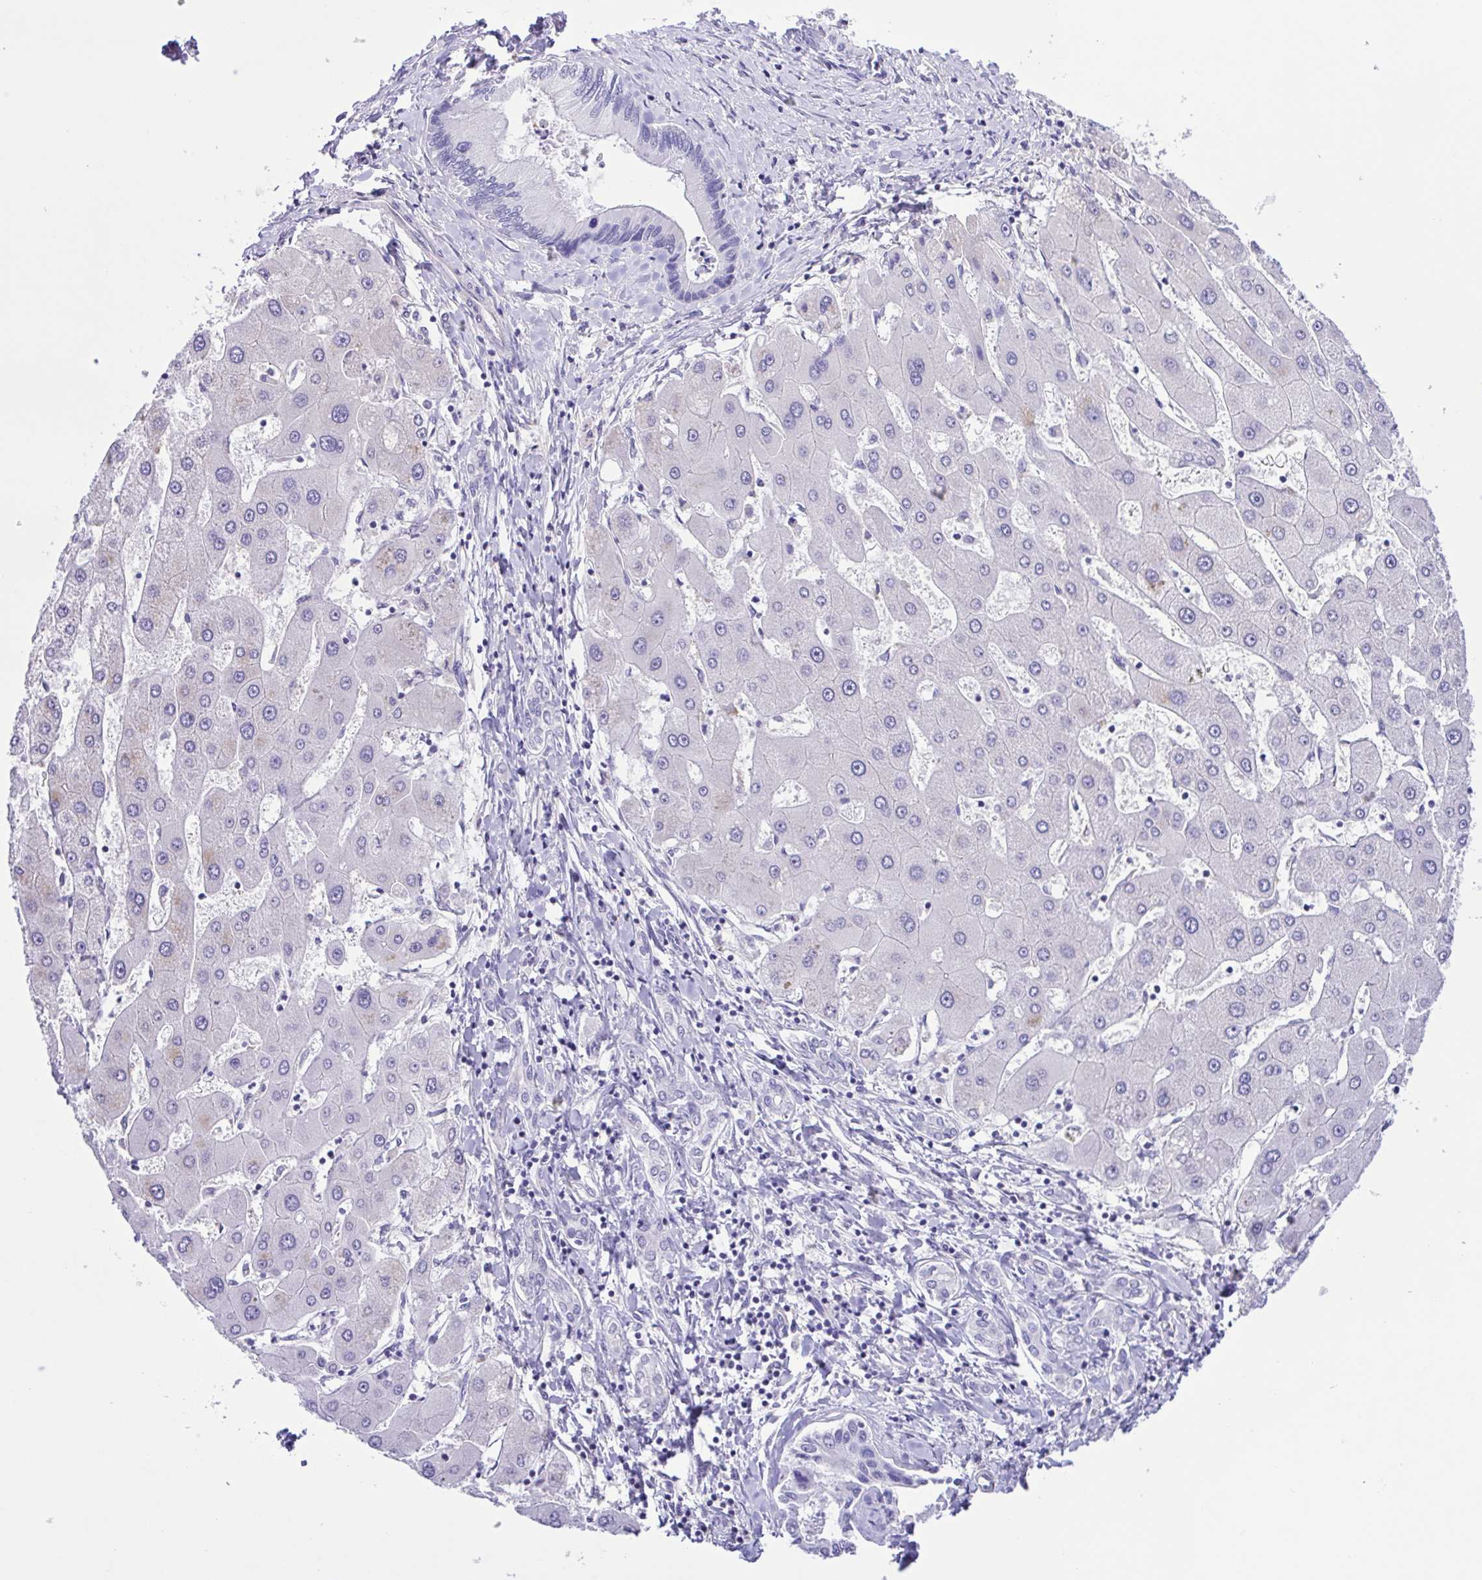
{"staining": {"intensity": "negative", "quantity": "none", "location": "none"}, "tissue": "liver cancer", "cell_type": "Tumor cells", "image_type": "cancer", "snomed": [{"axis": "morphology", "description": "Cholangiocarcinoma"}, {"axis": "topography", "description": "Liver"}], "caption": "Human liver cancer (cholangiocarcinoma) stained for a protein using IHC exhibits no expression in tumor cells.", "gene": "CYP17A1", "patient": {"sex": "male", "age": 66}}